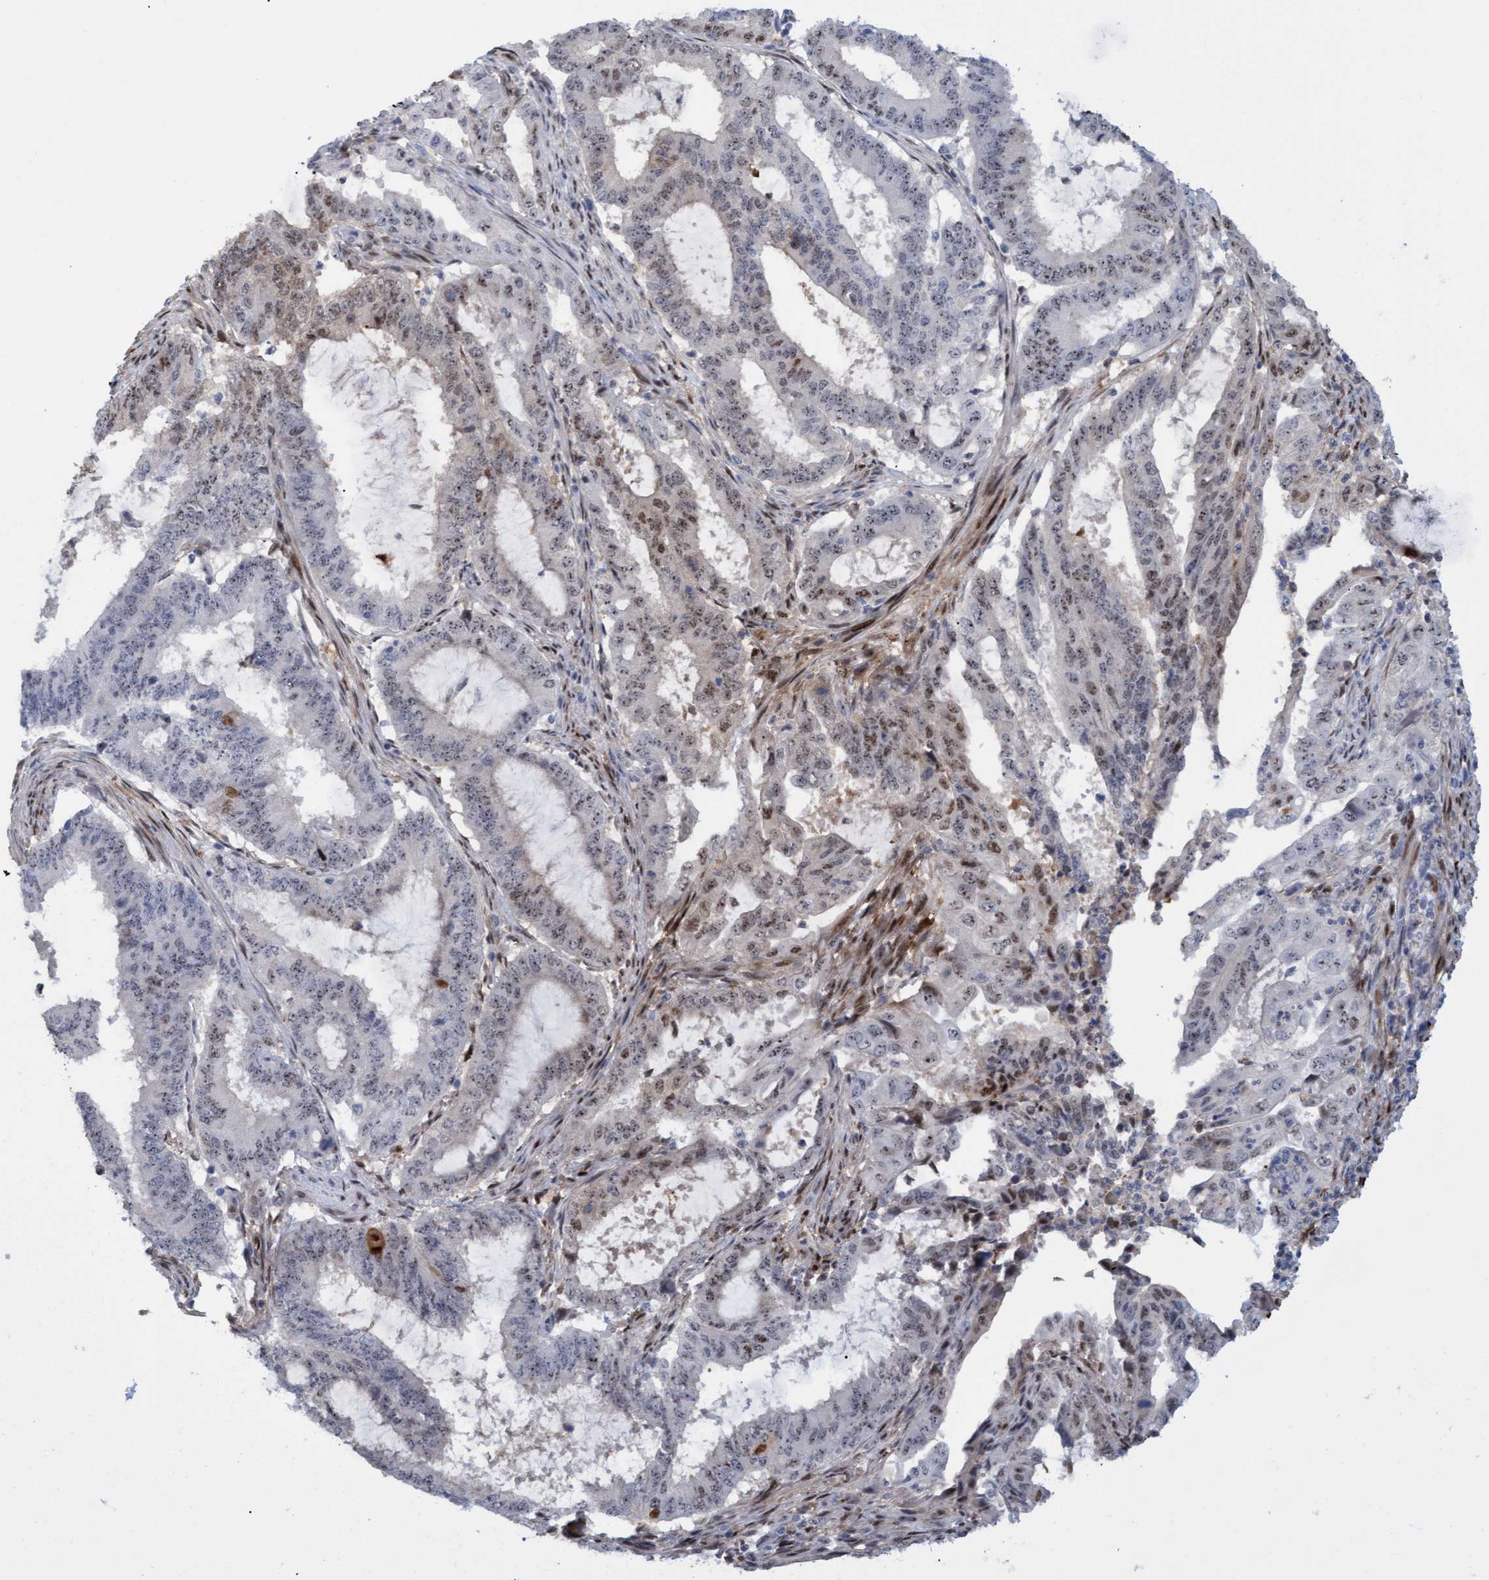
{"staining": {"intensity": "weak", "quantity": "25%-75%", "location": "nuclear"}, "tissue": "endometrial cancer", "cell_type": "Tumor cells", "image_type": "cancer", "snomed": [{"axis": "morphology", "description": "Adenocarcinoma, NOS"}, {"axis": "topography", "description": "Endometrium"}], "caption": "This micrograph reveals IHC staining of human adenocarcinoma (endometrial), with low weak nuclear expression in about 25%-75% of tumor cells.", "gene": "PINX1", "patient": {"sex": "female", "age": 51}}